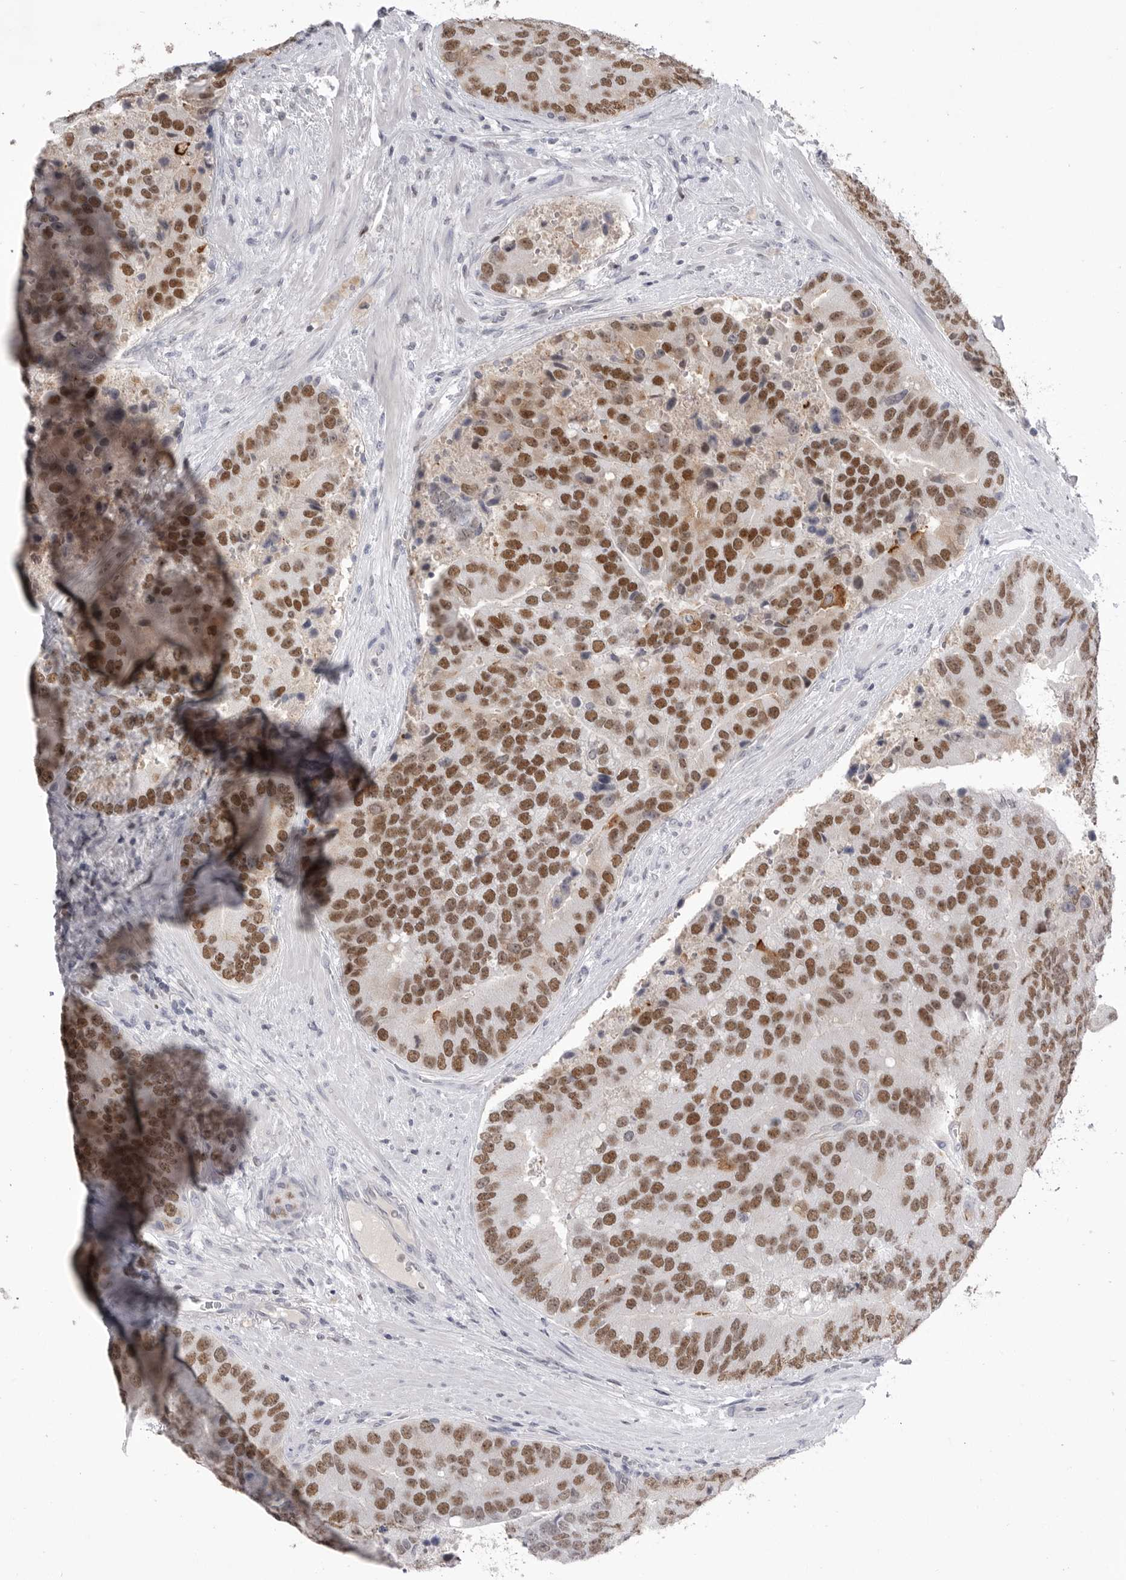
{"staining": {"intensity": "moderate", "quantity": "25%-75%", "location": "nuclear"}, "tissue": "prostate cancer", "cell_type": "Tumor cells", "image_type": "cancer", "snomed": [{"axis": "morphology", "description": "Adenocarcinoma, High grade"}, {"axis": "topography", "description": "Prostate"}], "caption": "Immunohistochemistry (IHC) photomicrograph of neoplastic tissue: adenocarcinoma (high-grade) (prostate) stained using IHC exhibits medium levels of moderate protein expression localized specifically in the nuclear of tumor cells, appearing as a nuclear brown color.", "gene": "ZBTB7B", "patient": {"sex": "male", "age": 70}}